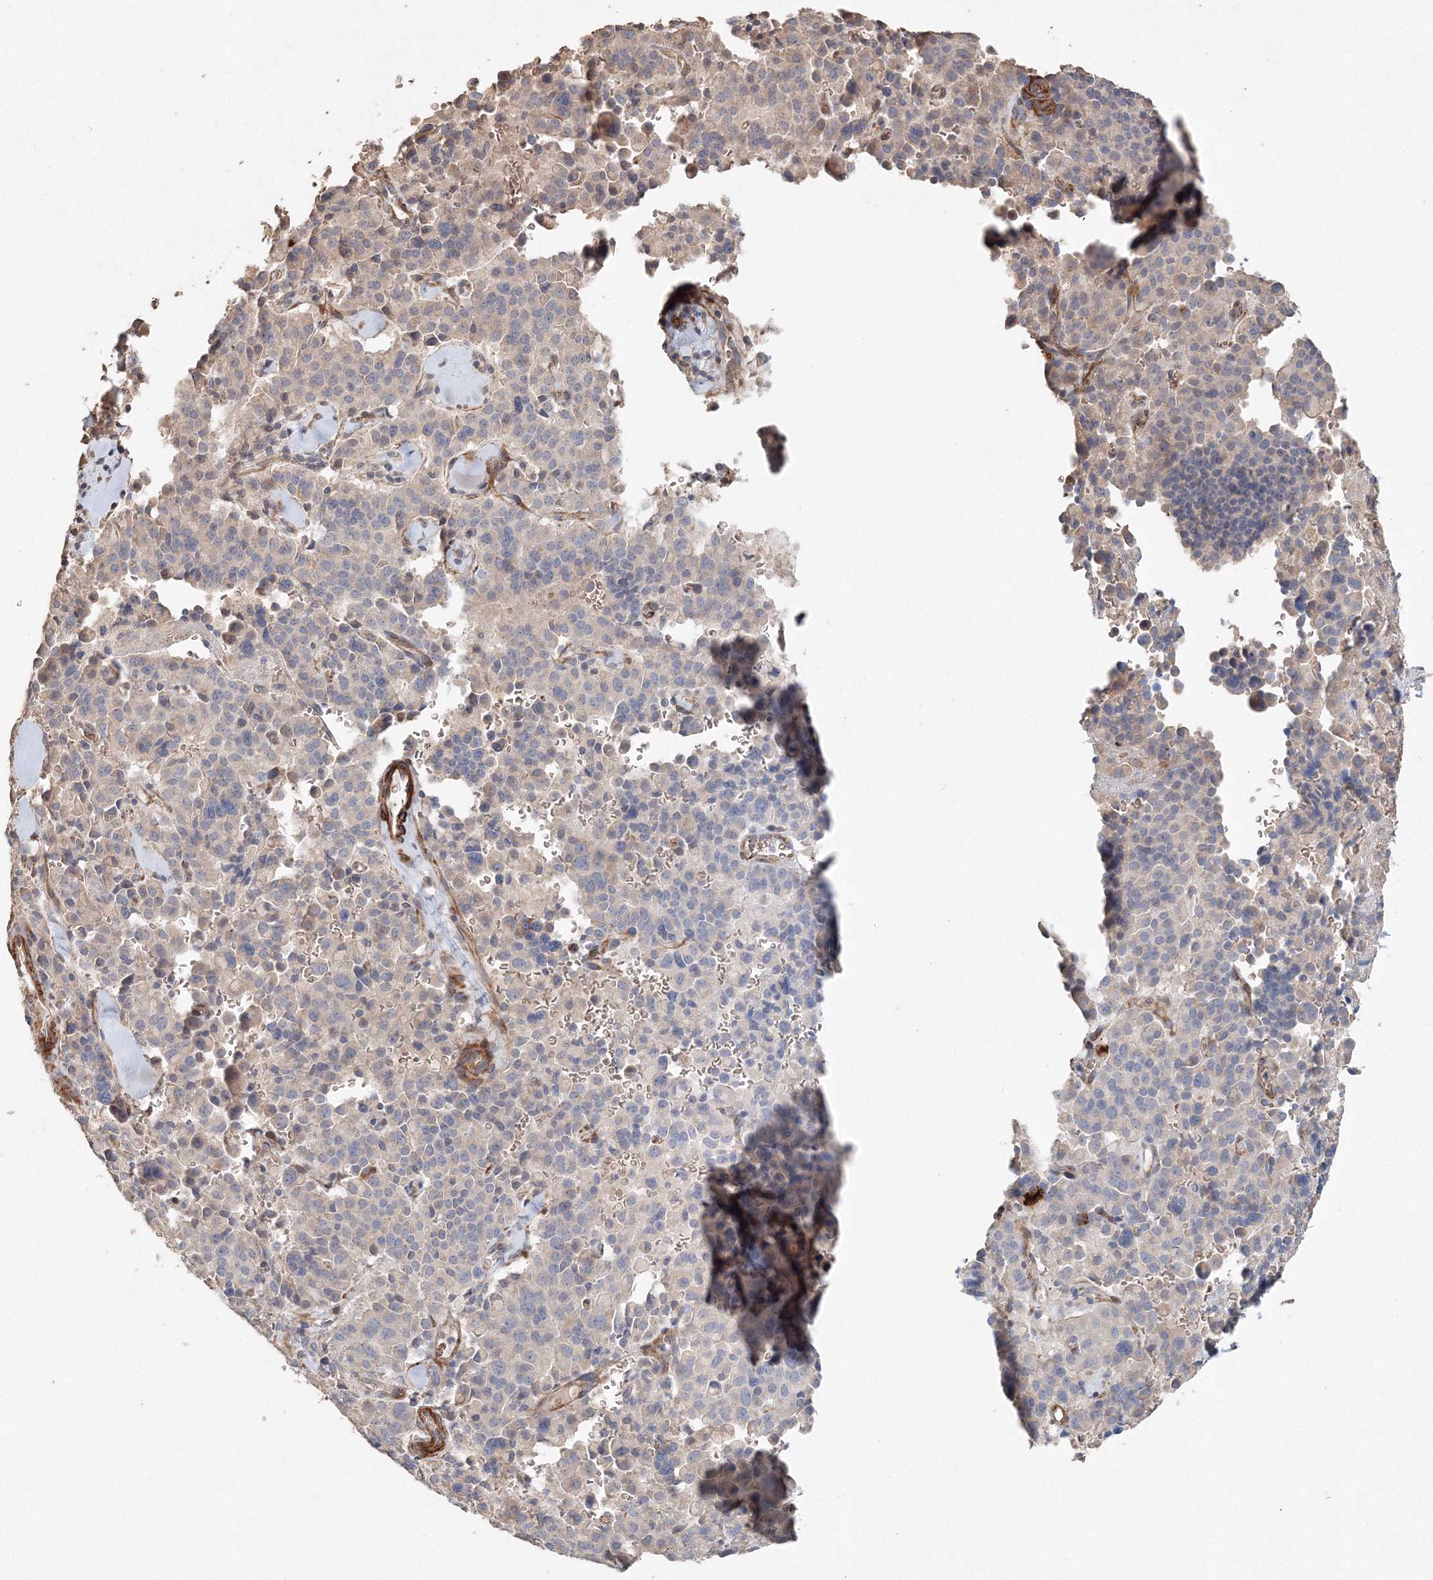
{"staining": {"intensity": "negative", "quantity": "none", "location": "none"}, "tissue": "pancreatic cancer", "cell_type": "Tumor cells", "image_type": "cancer", "snomed": [{"axis": "morphology", "description": "Adenocarcinoma, NOS"}, {"axis": "topography", "description": "Pancreas"}], "caption": "This is an immunohistochemistry (IHC) micrograph of human pancreatic cancer (adenocarcinoma). There is no positivity in tumor cells.", "gene": "NALF2", "patient": {"sex": "male", "age": 65}}